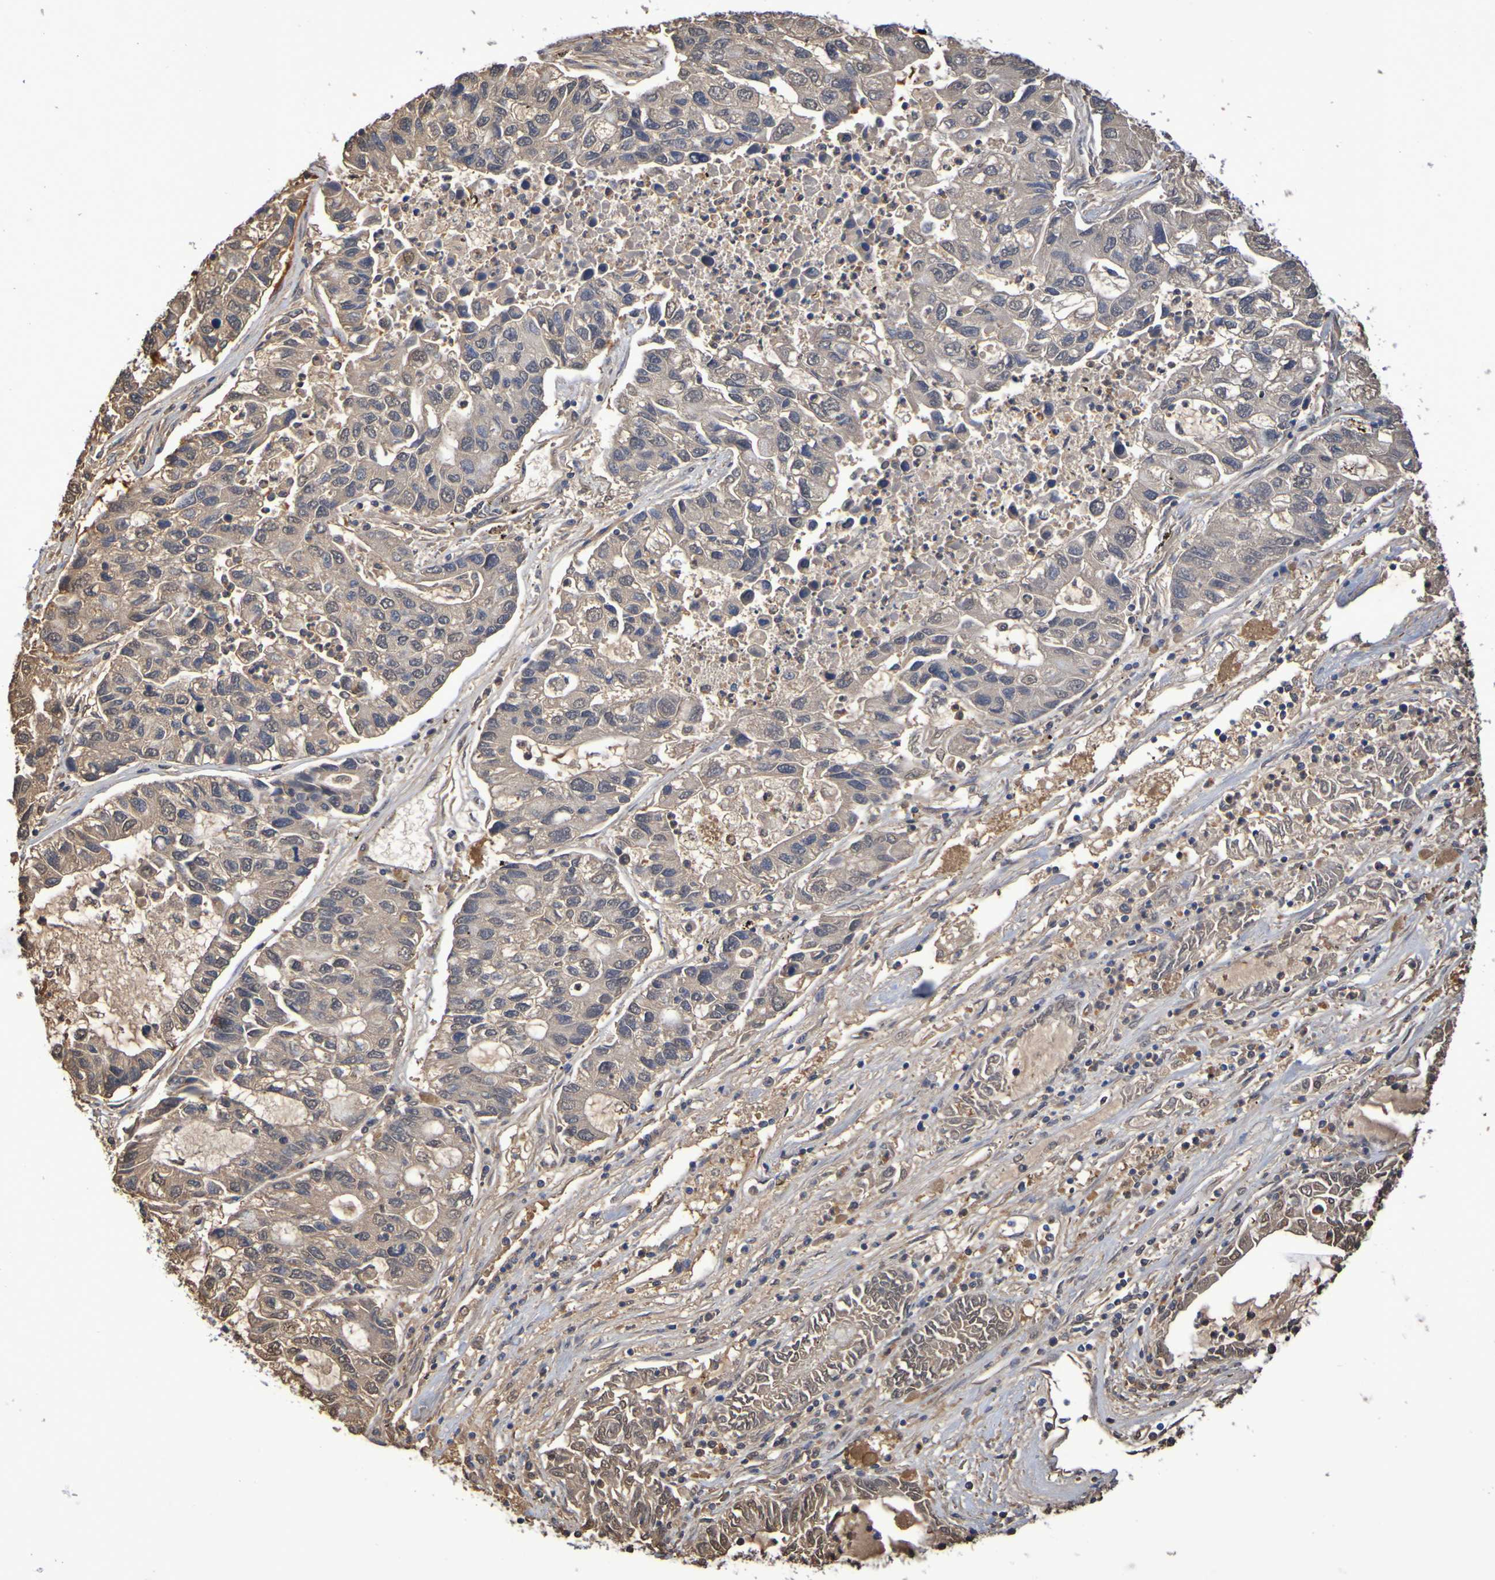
{"staining": {"intensity": "moderate", "quantity": ">75%", "location": "cytoplasmic/membranous"}, "tissue": "lung cancer", "cell_type": "Tumor cells", "image_type": "cancer", "snomed": [{"axis": "morphology", "description": "Adenocarcinoma, NOS"}, {"axis": "topography", "description": "Lung"}], "caption": "Lung adenocarcinoma stained for a protein (brown) displays moderate cytoplasmic/membranous positive expression in about >75% of tumor cells.", "gene": "GAB3", "patient": {"sex": "female", "age": 51}}